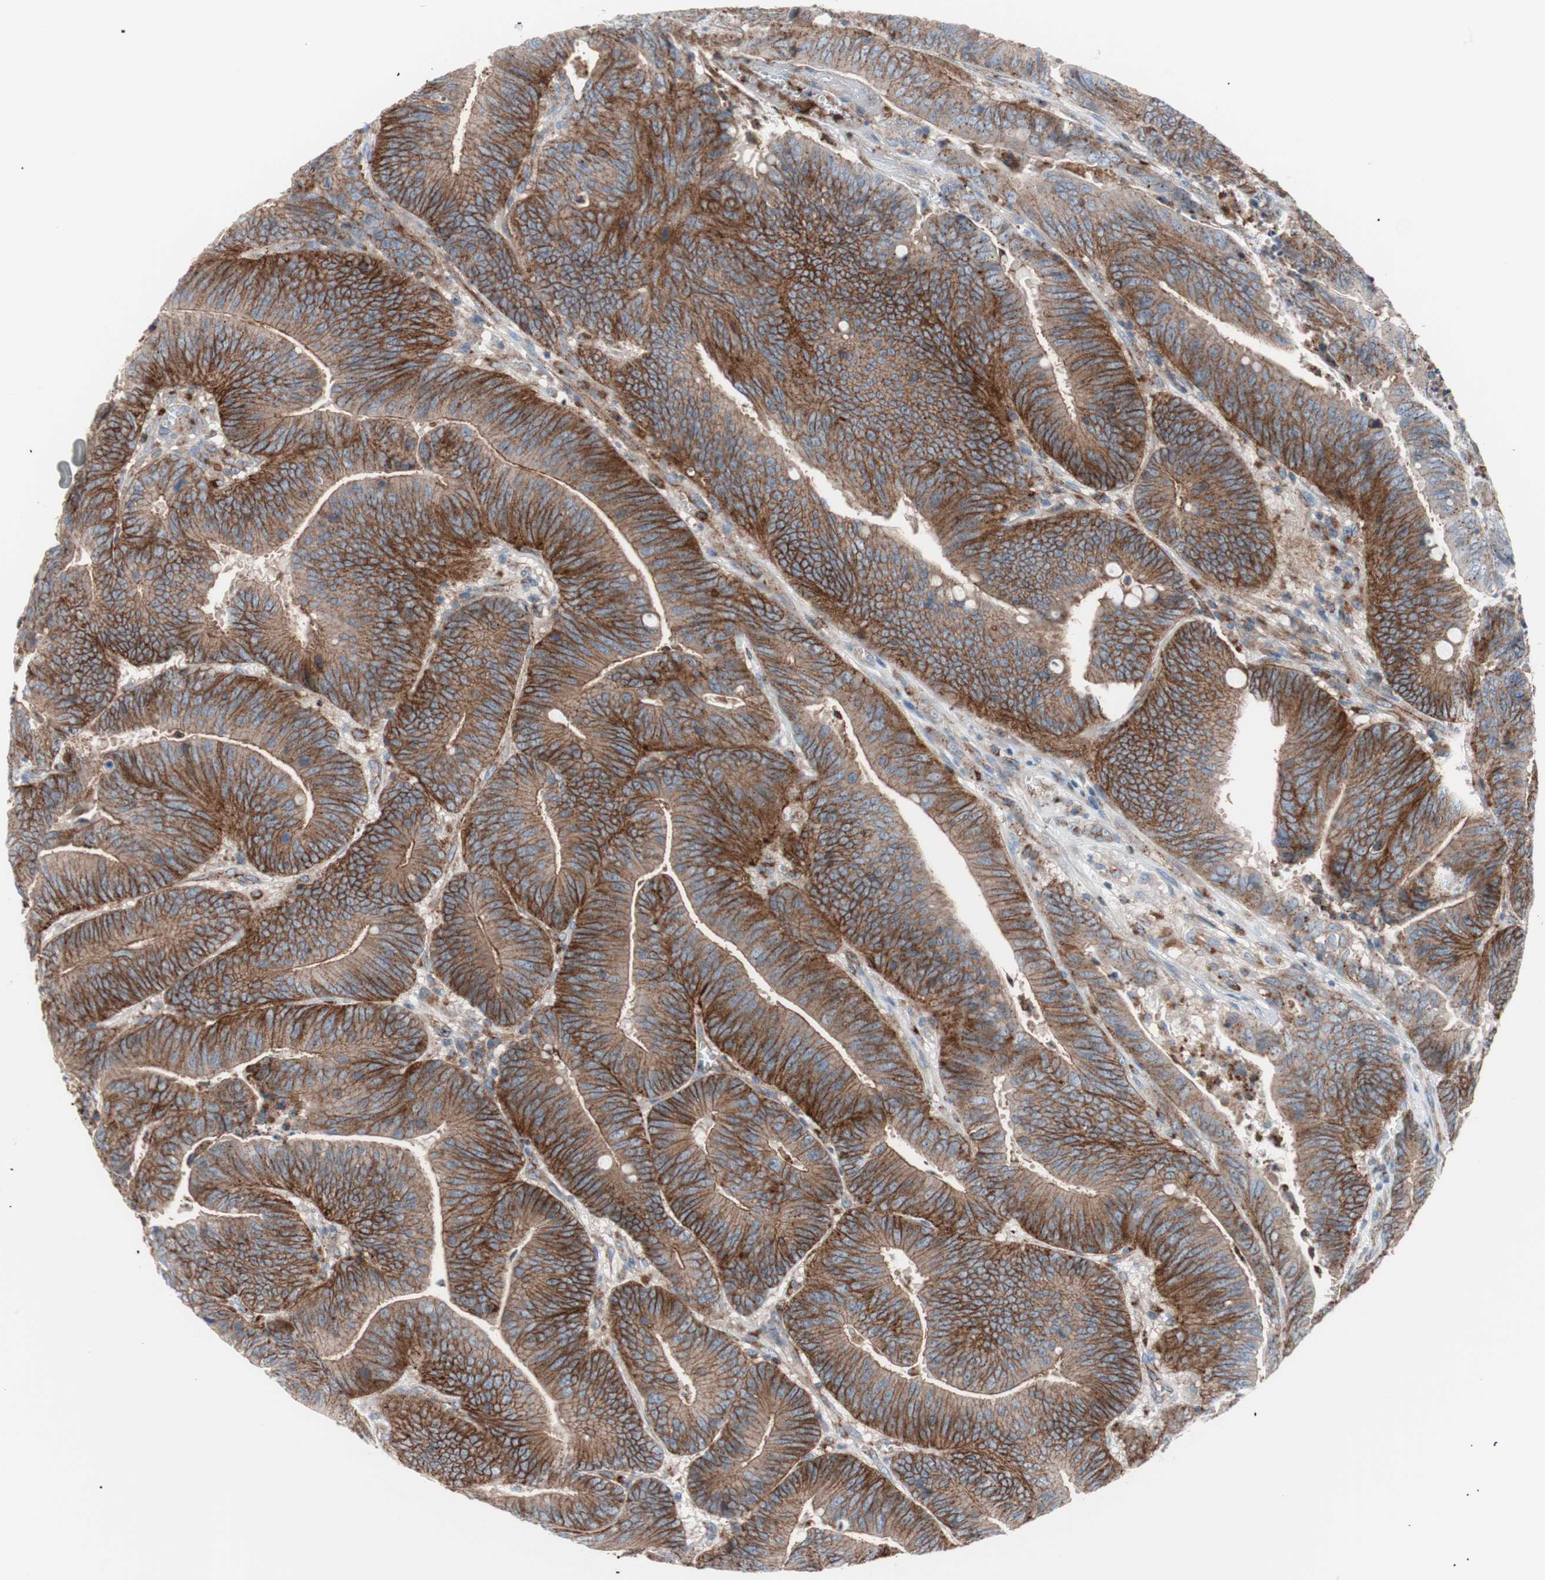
{"staining": {"intensity": "strong", "quantity": ">75%", "location": "cytoplasmic/membranous"}, "tissue": "colorectal cancer", "cell_type": "Tumor cells", "image_type": "cancer", "snomed": [{"axis": "morphology", "description": "Adenocarcinoma, NOS"}, {"axis": "topography", "description": "Colon"}], "caption": "The immunohistochemical stain highlights strong cytoplasmic/membranous positivity in tumor cells of colorectal cancer (adenocarcinoma) tissue.", "gene": "FLOT2", "patient": {"sex": "male", "age": 45}}